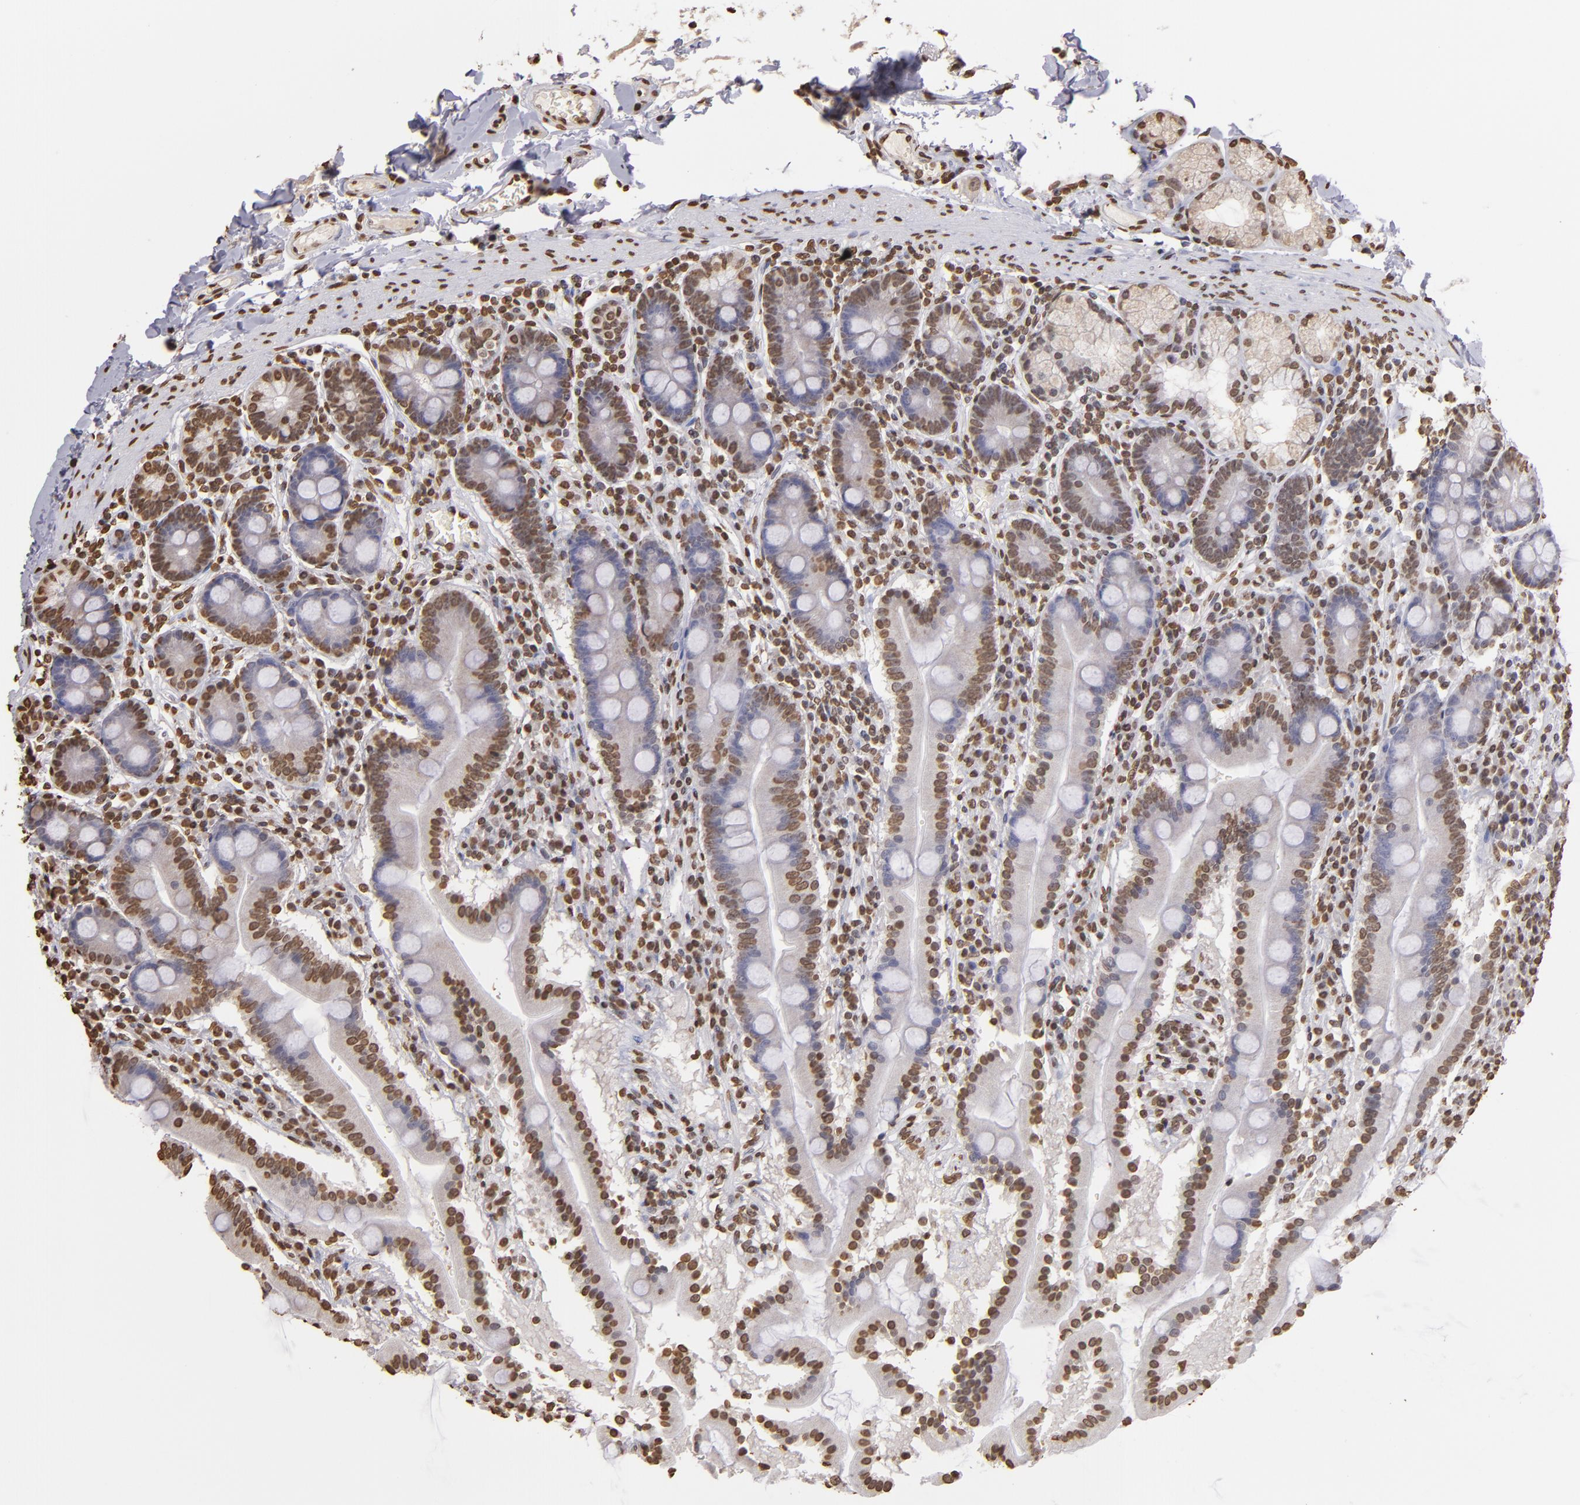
{"staining": {"intensity": "moderate", "quantity": "25%-75%", "location": "nuclear"}, "tissue": "duodenum", "cell_type": "Glandular cells", "image_type": "normal", "snomed": [{"axis": "morphology", "description": "Normal tissue, NOS"}, {"axis": "topography", "description": "Duodenum"}], "caption": "Approximately 25%-75% of glandular cells in normal duodenum reveal moderate nuclear protein positivity as visualized by brown immunohistochemical staining.", "gene": "LBX1", "patient": {"sex": "male", "age": 50}}